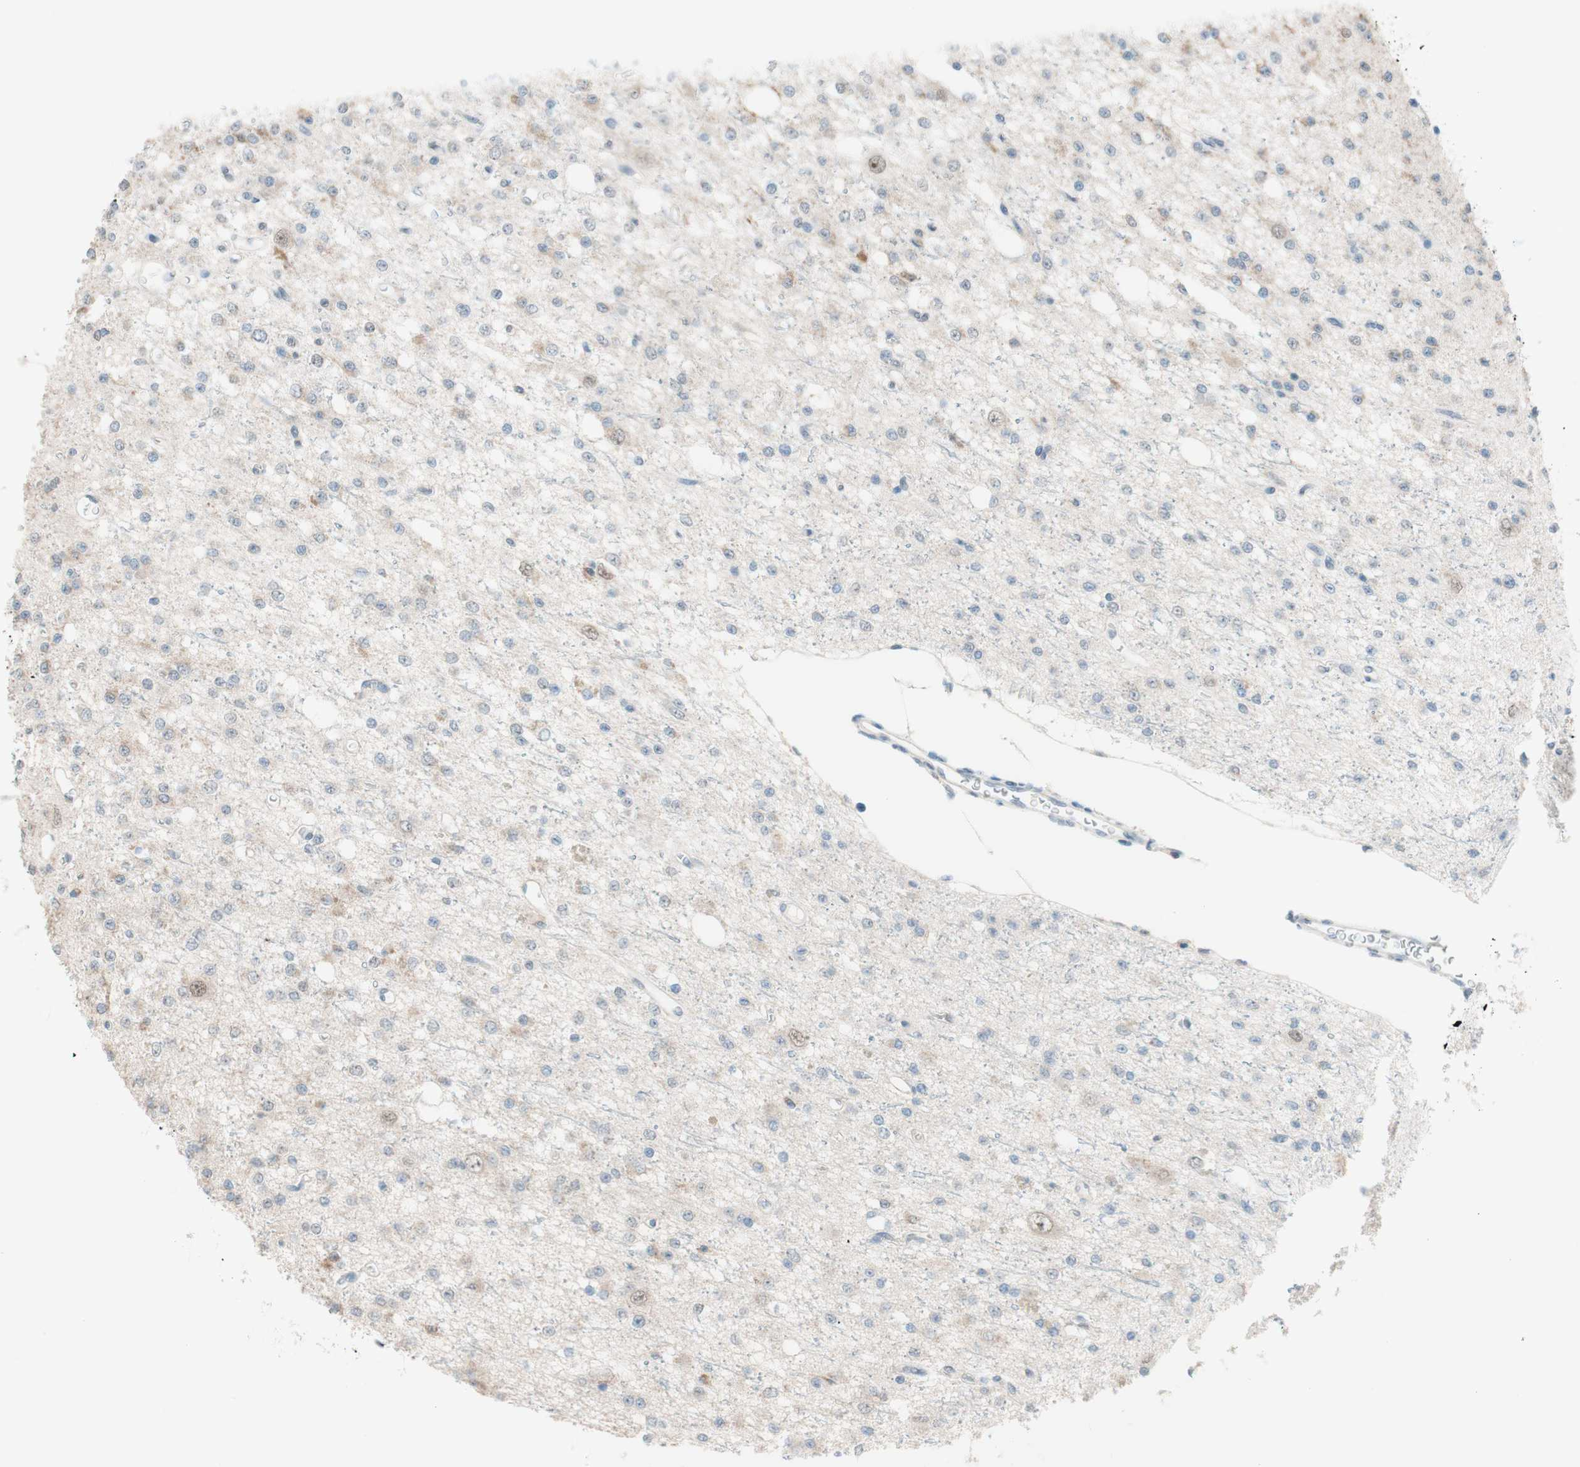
{"staining": {"intensity": "negative", "quantity": "none", "location": "none"}, "tissue": "glioma", "cell_type": "Tumor cells", "image_type": "cancer", "snomed": [{"axis": "morphology", "description": "Glioma, malignant, Low grade"}, {"axis": "topography", "description": "Brain"}], "caption": "The immunohistochemistry photomicrograph has no significant expression in tumor cells of low-grade glioma (malignant) tissue.", "gene": "JPH1", "patient": {"sex": "male", "age": 38}}